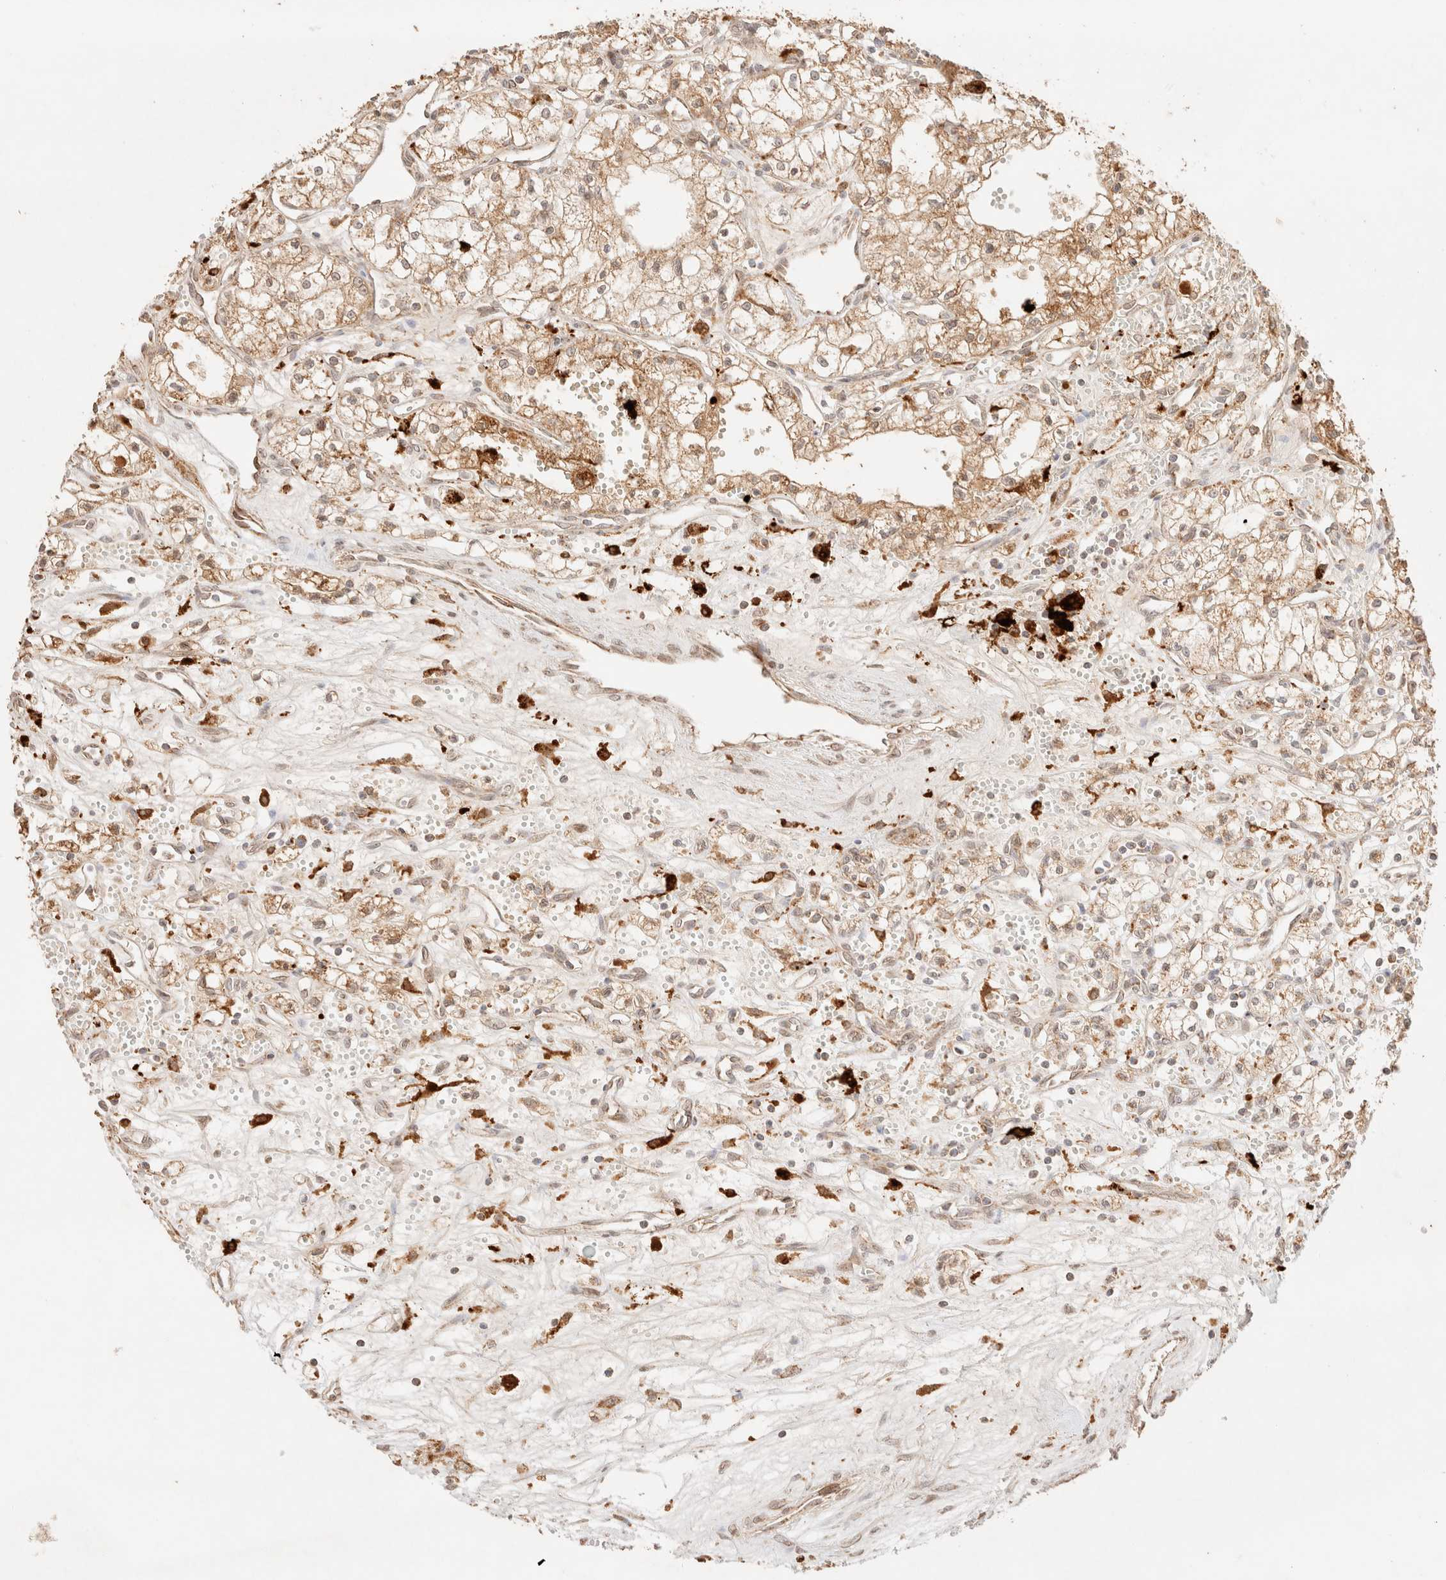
{"staining": {"intensity": "weak", "quantity": ">75%", "location": "cytoplasmic/membranous"}, "tissue": "renal cancer", "cell_type": "Tumor cells", "image_type": "cancer", "snomed": [{"axis": "morphology", "description": "Adenocarcinoma, NOS"}, {"axis": "topography", "description": "Kidney"}], "caption": "Renal cancer stained with IHC demonstrates weak cytoplasmic/membranous positivity in approximately >75% of tumor cells.", "gene": "TACO1", "patient": {"sex": "male", "age": 59}}